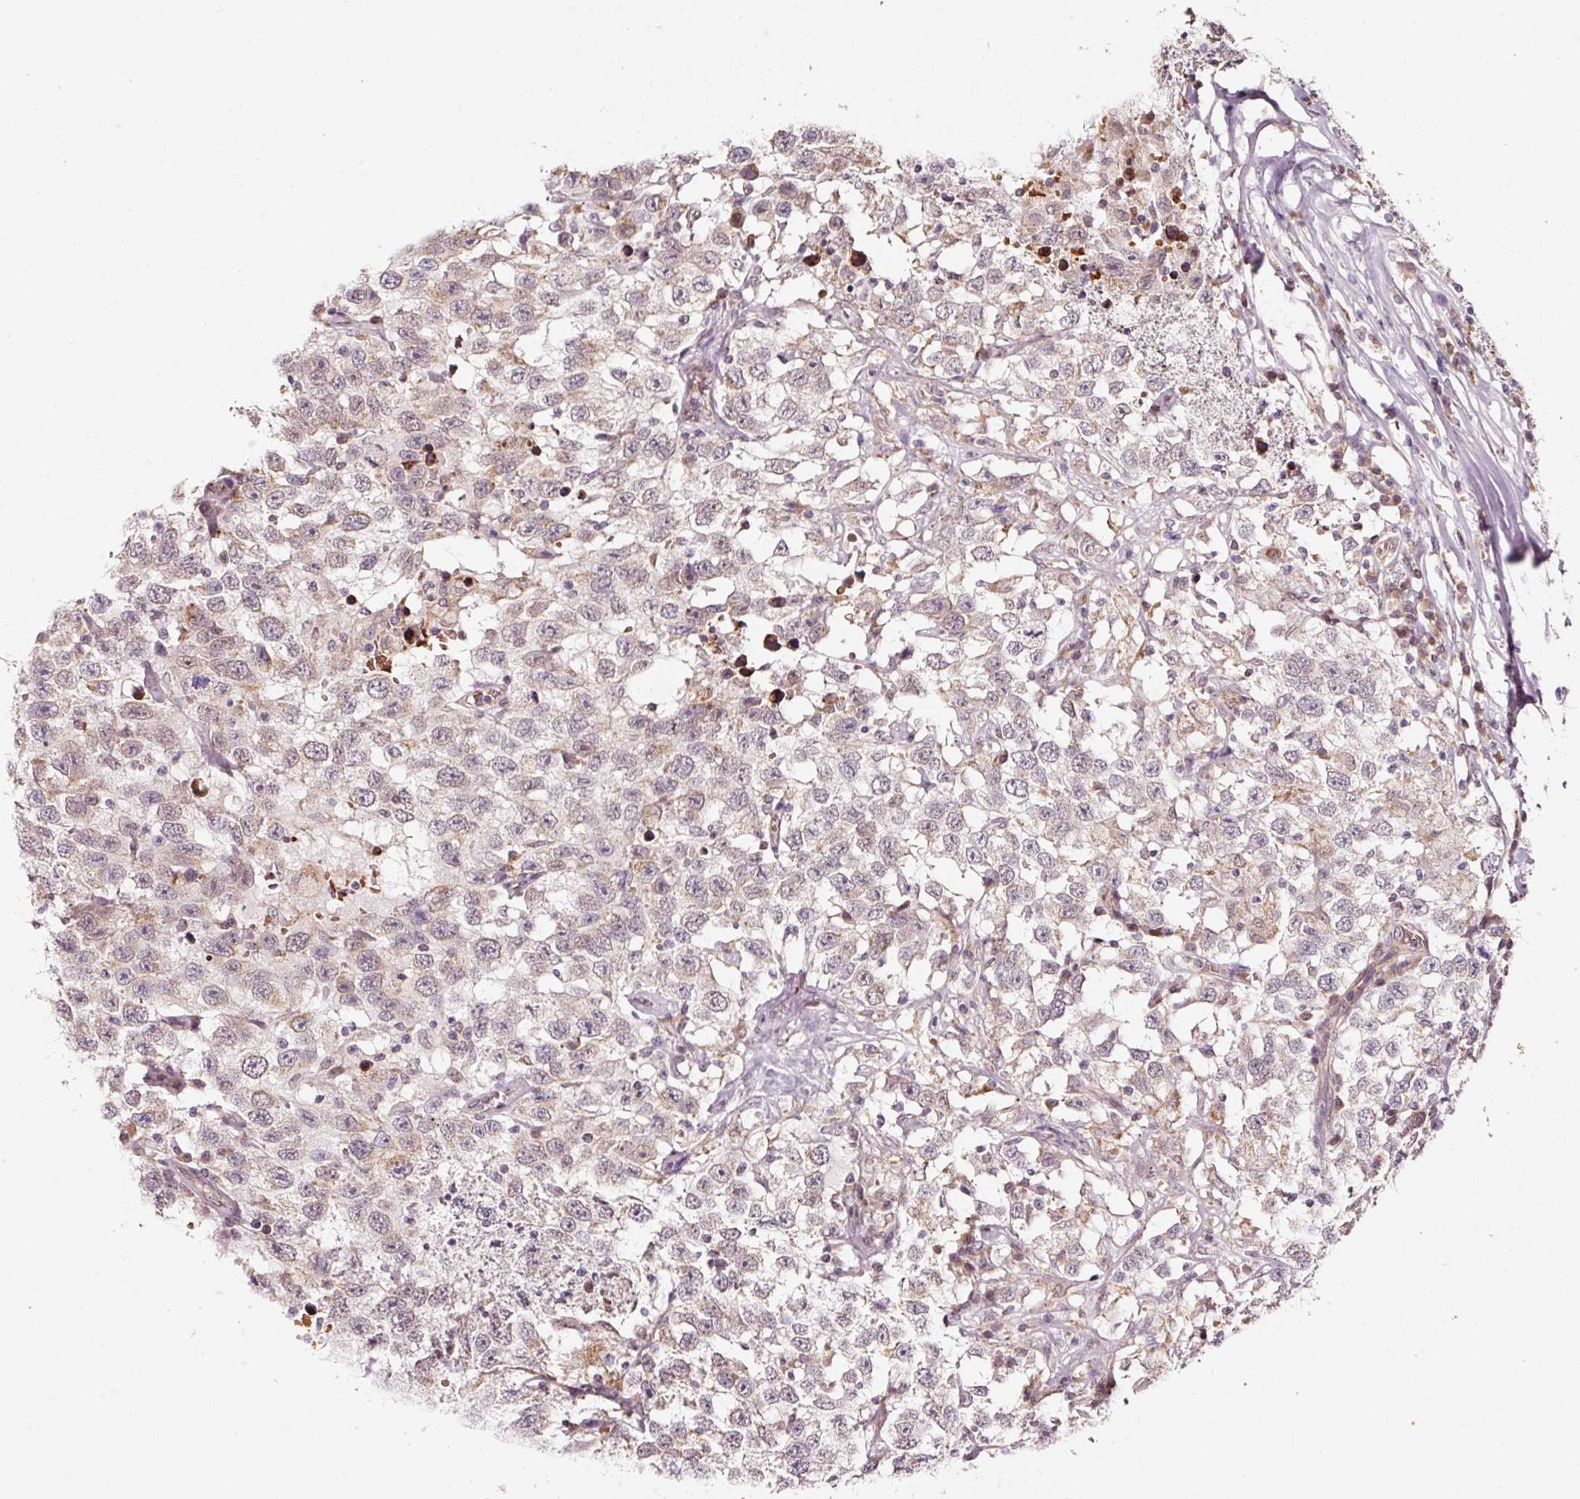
{"staining": {"intensity": "weak", "quantity": "25%-75%", "location": "cytoplasmic/membranous,nuclear"}, "tissue": "testis cancer", "cell_type": "Tumor cells", "image_type": "cancer", "snomed": [{"axis": "morphology", "description": "Seminoma, NOS"}, {"axis": "topography", "description": "Testis"}], "caption": "DAB immunohistochemical staining of human seminoma (testis) shows weak cytoplasmic/membranous and nuclear protein positivity in approximately 25%-75% of tumor cells.", "gene": "ZNF460", "patient": {"sex": "male", "age": 41}}